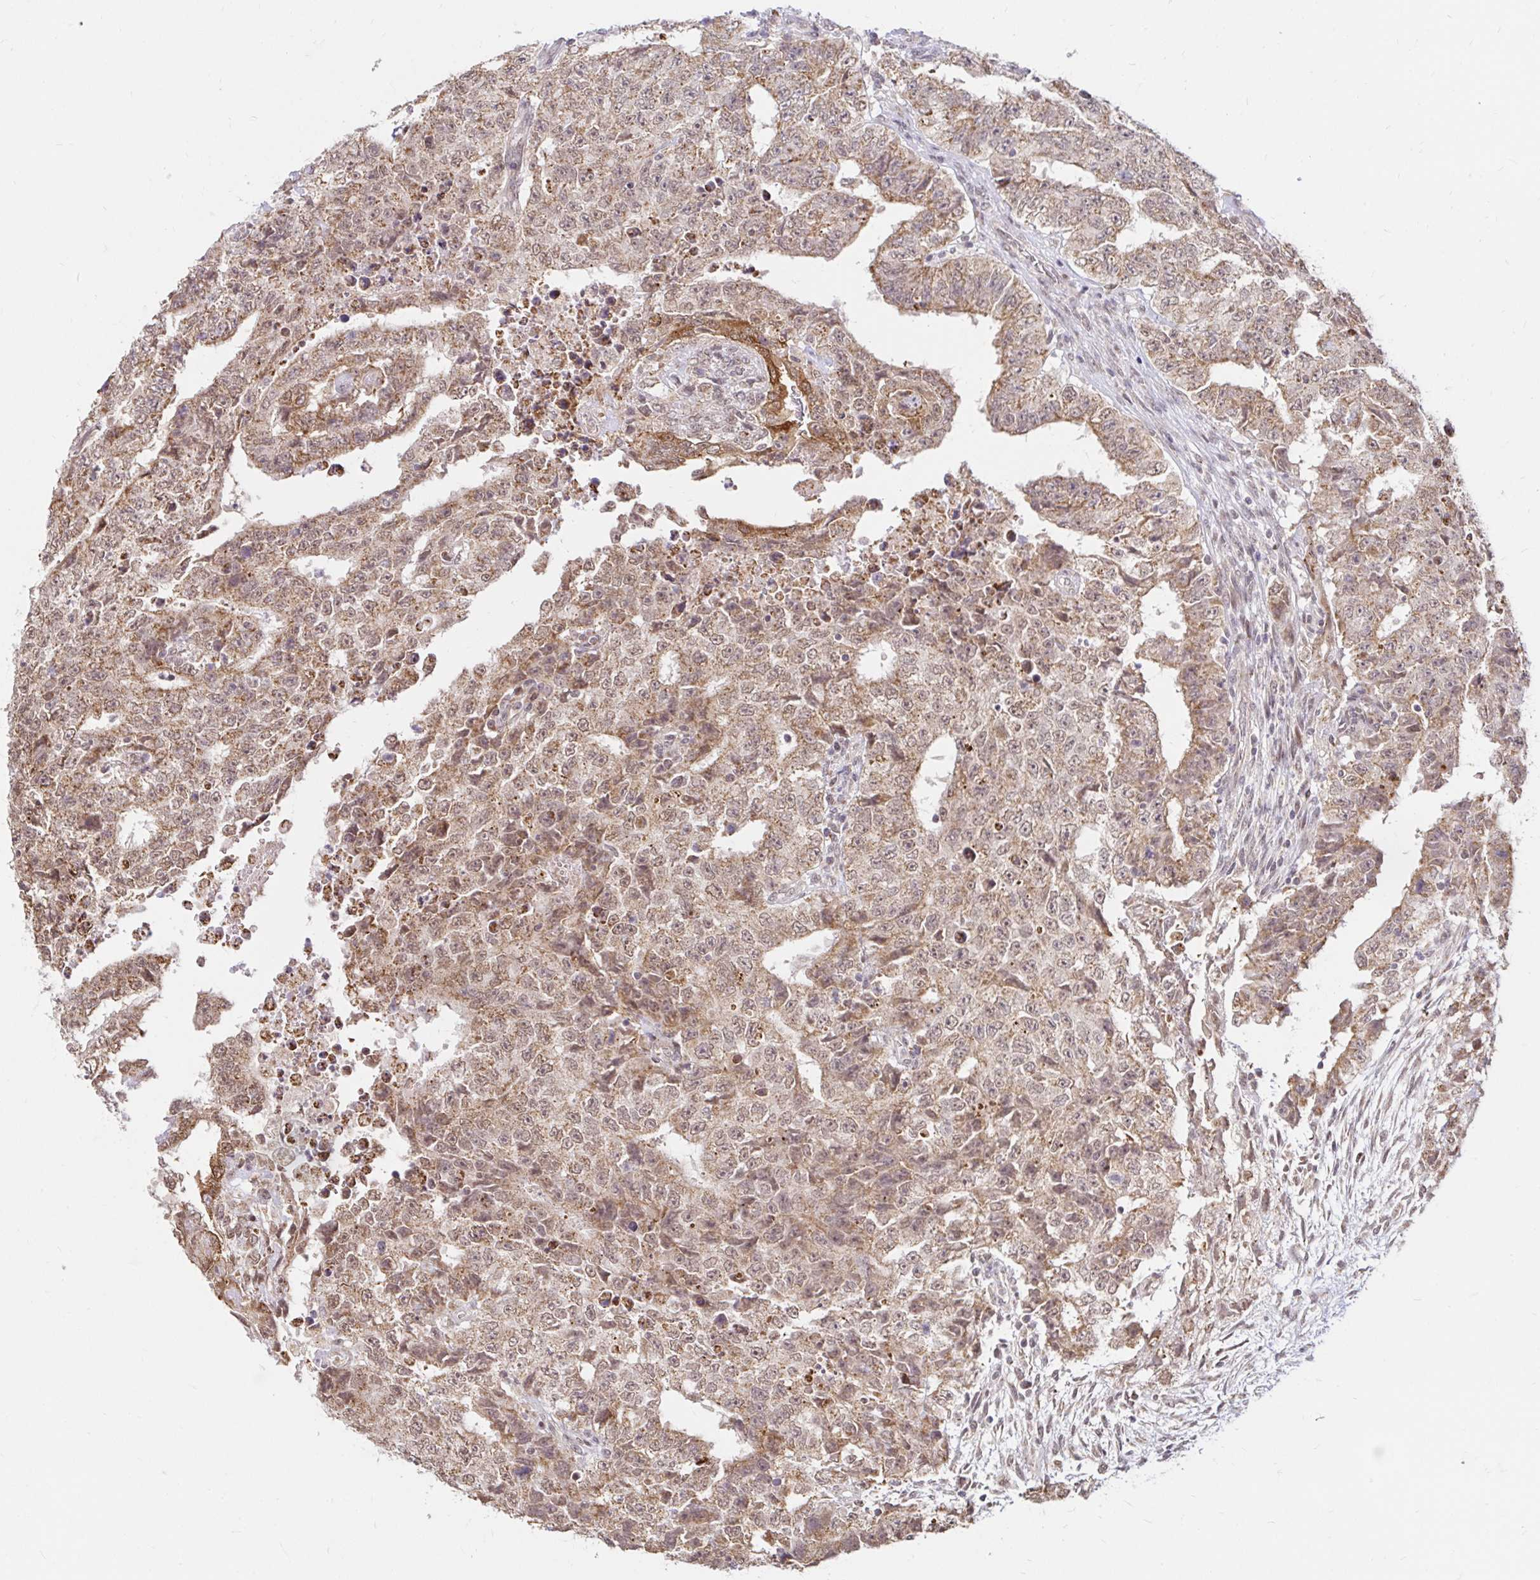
{"staining": {"intensity": "moderate", "quantity": ">75%", "location": "cytoplasmic/membranous"}, "tissue": "testis cancer", "cell_type": "Tumor cells", "image_type": "cancer", "snomed": [{"axis": "morphology", "description": "Carcinoma, Embryonal, NOS"}, {"axis": "topography", "description": "Testis"}], "caption": "Moderate cytoplasmic/membranous protein staining is identified in approximately >75% of tumor cells in testis cancer (embryonal carcinoma). Using DAB (brown) and hematoxylin (blue) stains, captured at high magnification using brightfield microscopy.", "gene": "TIMM50", "patient": {"sex": "male", "age": 24}}